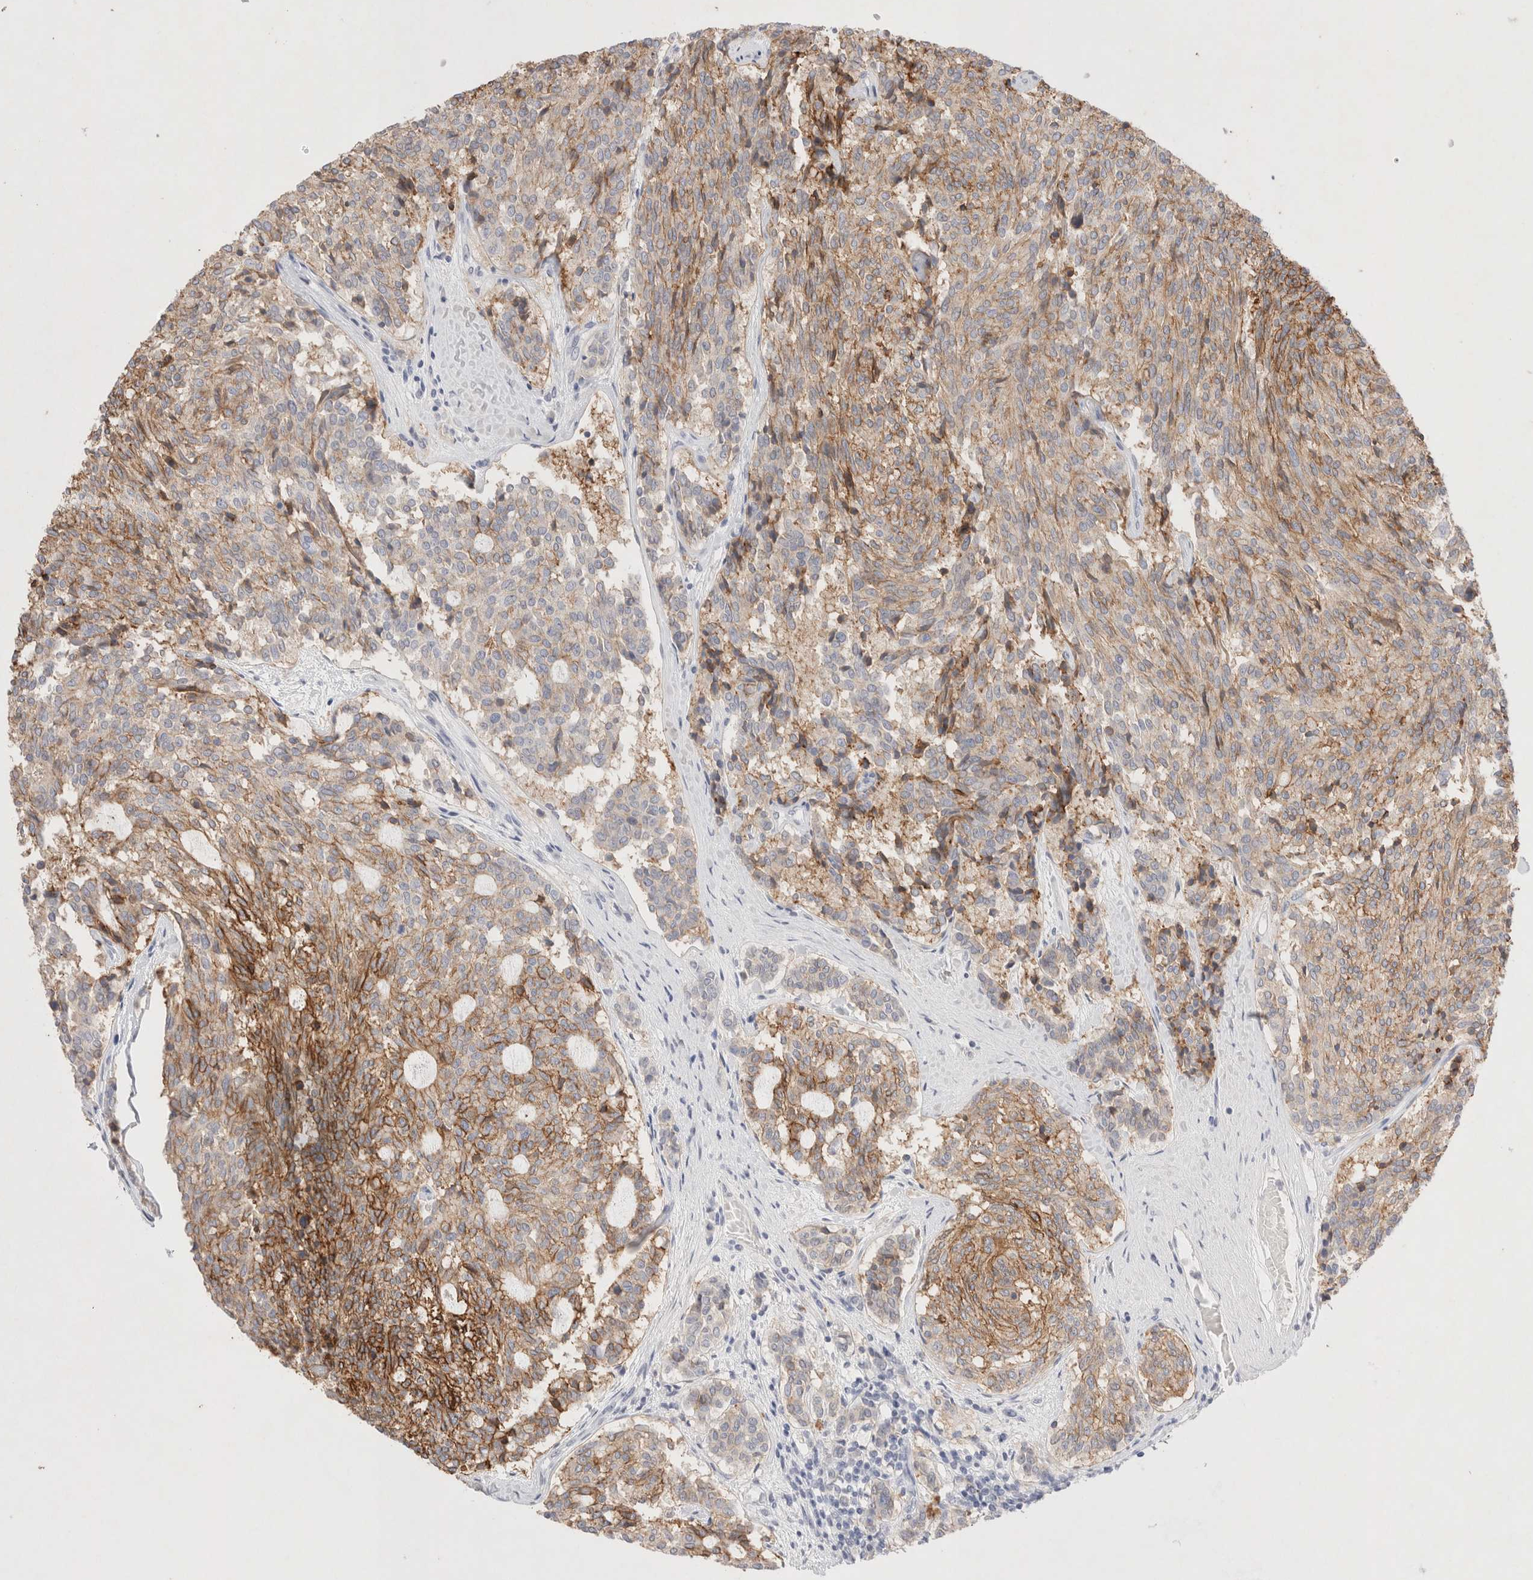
{"staining": {"intensity": "moderate", "quantity": ">75%", "location": "cytoplasmic/membranous"}, "tissue": "carcinoid", "cell_type": "Tumor cells", "image_type": "cancer", "snomed": [{"axis": "morphology", "description": "Carcinoid, malignant, NOS"}, {"axis": "topography", "description": "Pancreas"}], "caption": "Immunohistochemistry (IHC) histopathology image of neoplastic tissue: human carcinoid stained using immunohistochemistry (IHC) exhibits medium levels of moderate protein expression localized specifically in the cytoplasmic/membranous of tumor cells, appearing as a cytoplasmic/membranous brown color.", "gene": "EPCAM", "patient": {"sex": "female", "age": 54}}